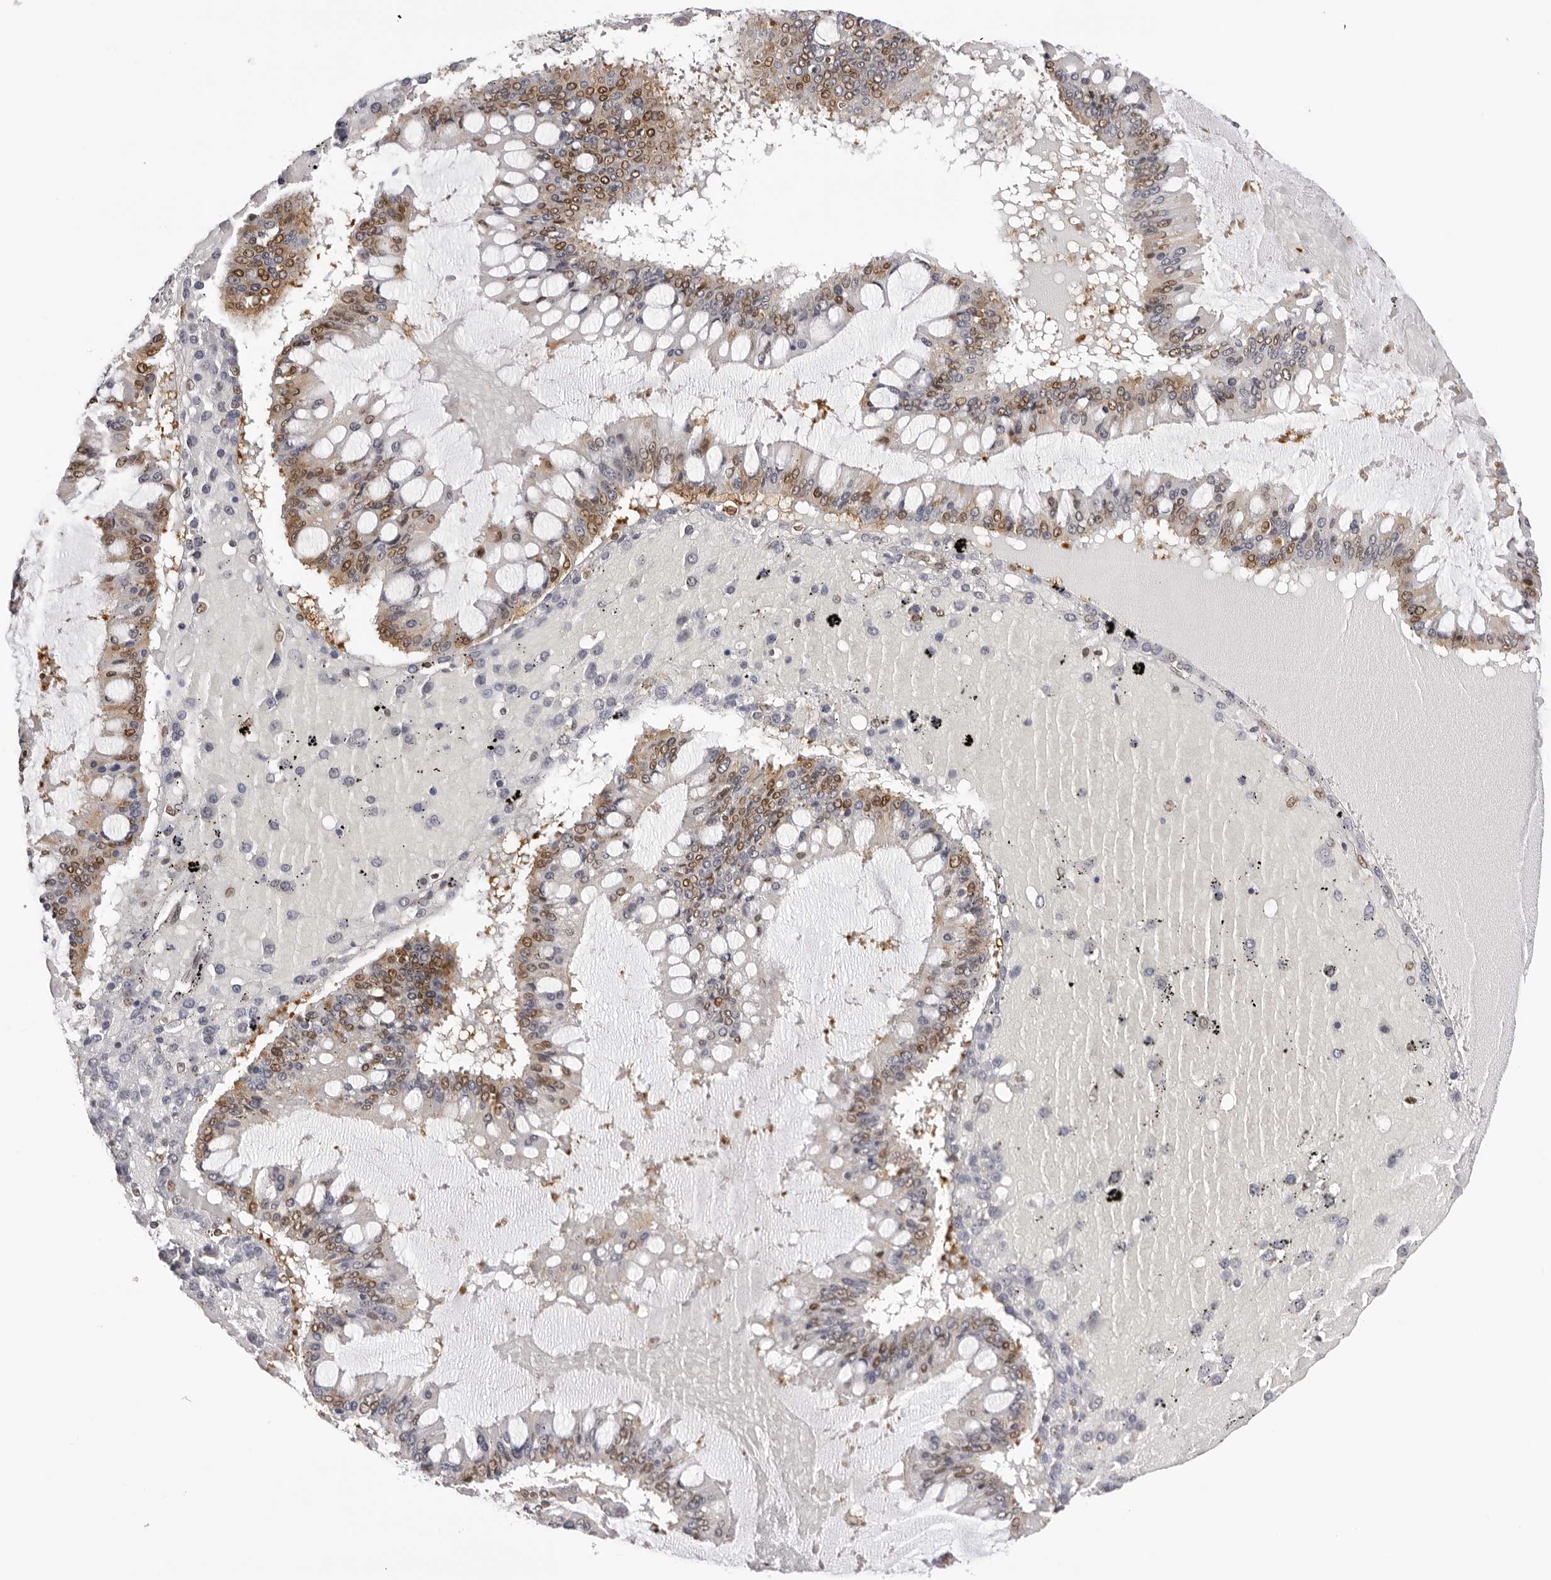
{"staining": {"intensity": "moderate", "quantity": ">75%", "location": "cytoplasmic/membranous,nuclear"}, "tissue": "ovarian cancer", "cell_type": "Tumor cells", "image_type": "cancer", "snomed": [{"axis": "morphology", "description": "Cystadenocarcinoma, mucinous, NOS"}, {"axis": "topography", "description": "Ovary"}], "caption": "This histopathology image exhibits immunohistochemistry staining of ovarian cancer (mucinous cystadenocarcinoma), with medium moderate cytoplasmic/membranous and nuclear staining in approximately >75% of tumor cells.", "gene": "WDR77", "patient": {"sex": "female", "age": 73}}